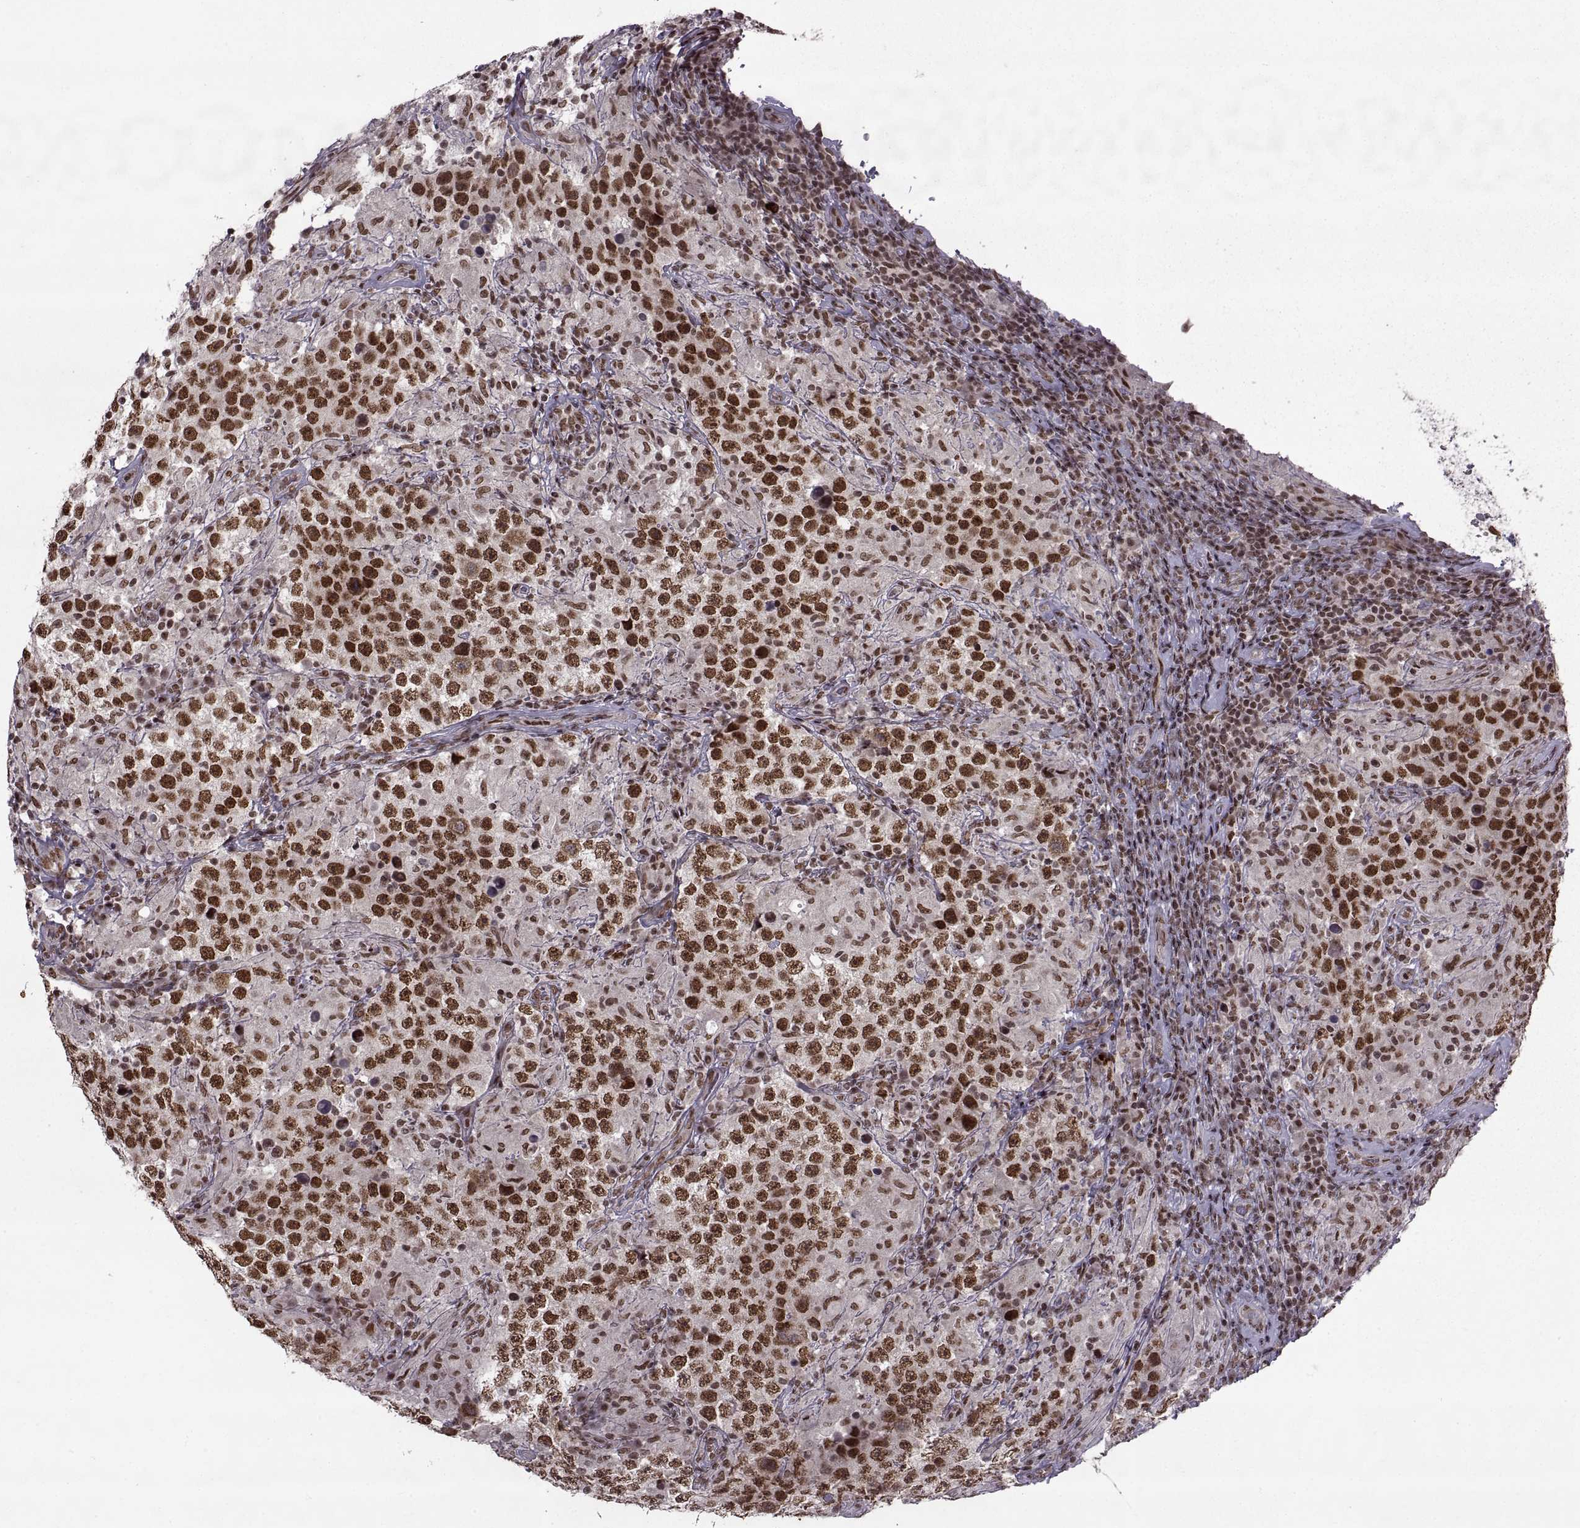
{"staining": {"intensity": "strong", "quantity": ">75%", "location": "nuclear"}, "tissue": "testis cancer", "cell_type": "Tumor cells", "image_type": "cancer", "snomed": [{"axis": "morphology", "description": "Seminoma, NOS"}, {"axis": "morphology", "description": "Carcinoma, Embryonal, NOS"}, {"axis": "topography", "description": "Testis"}], "caption": "Protein expression analysis of testis cancer (embryonal carcinoma) shows strong nuclear positivity in approximately >75% of tumor cells.", "gene": "MT1E", "patient": {"sex": "male", "age": 41}}